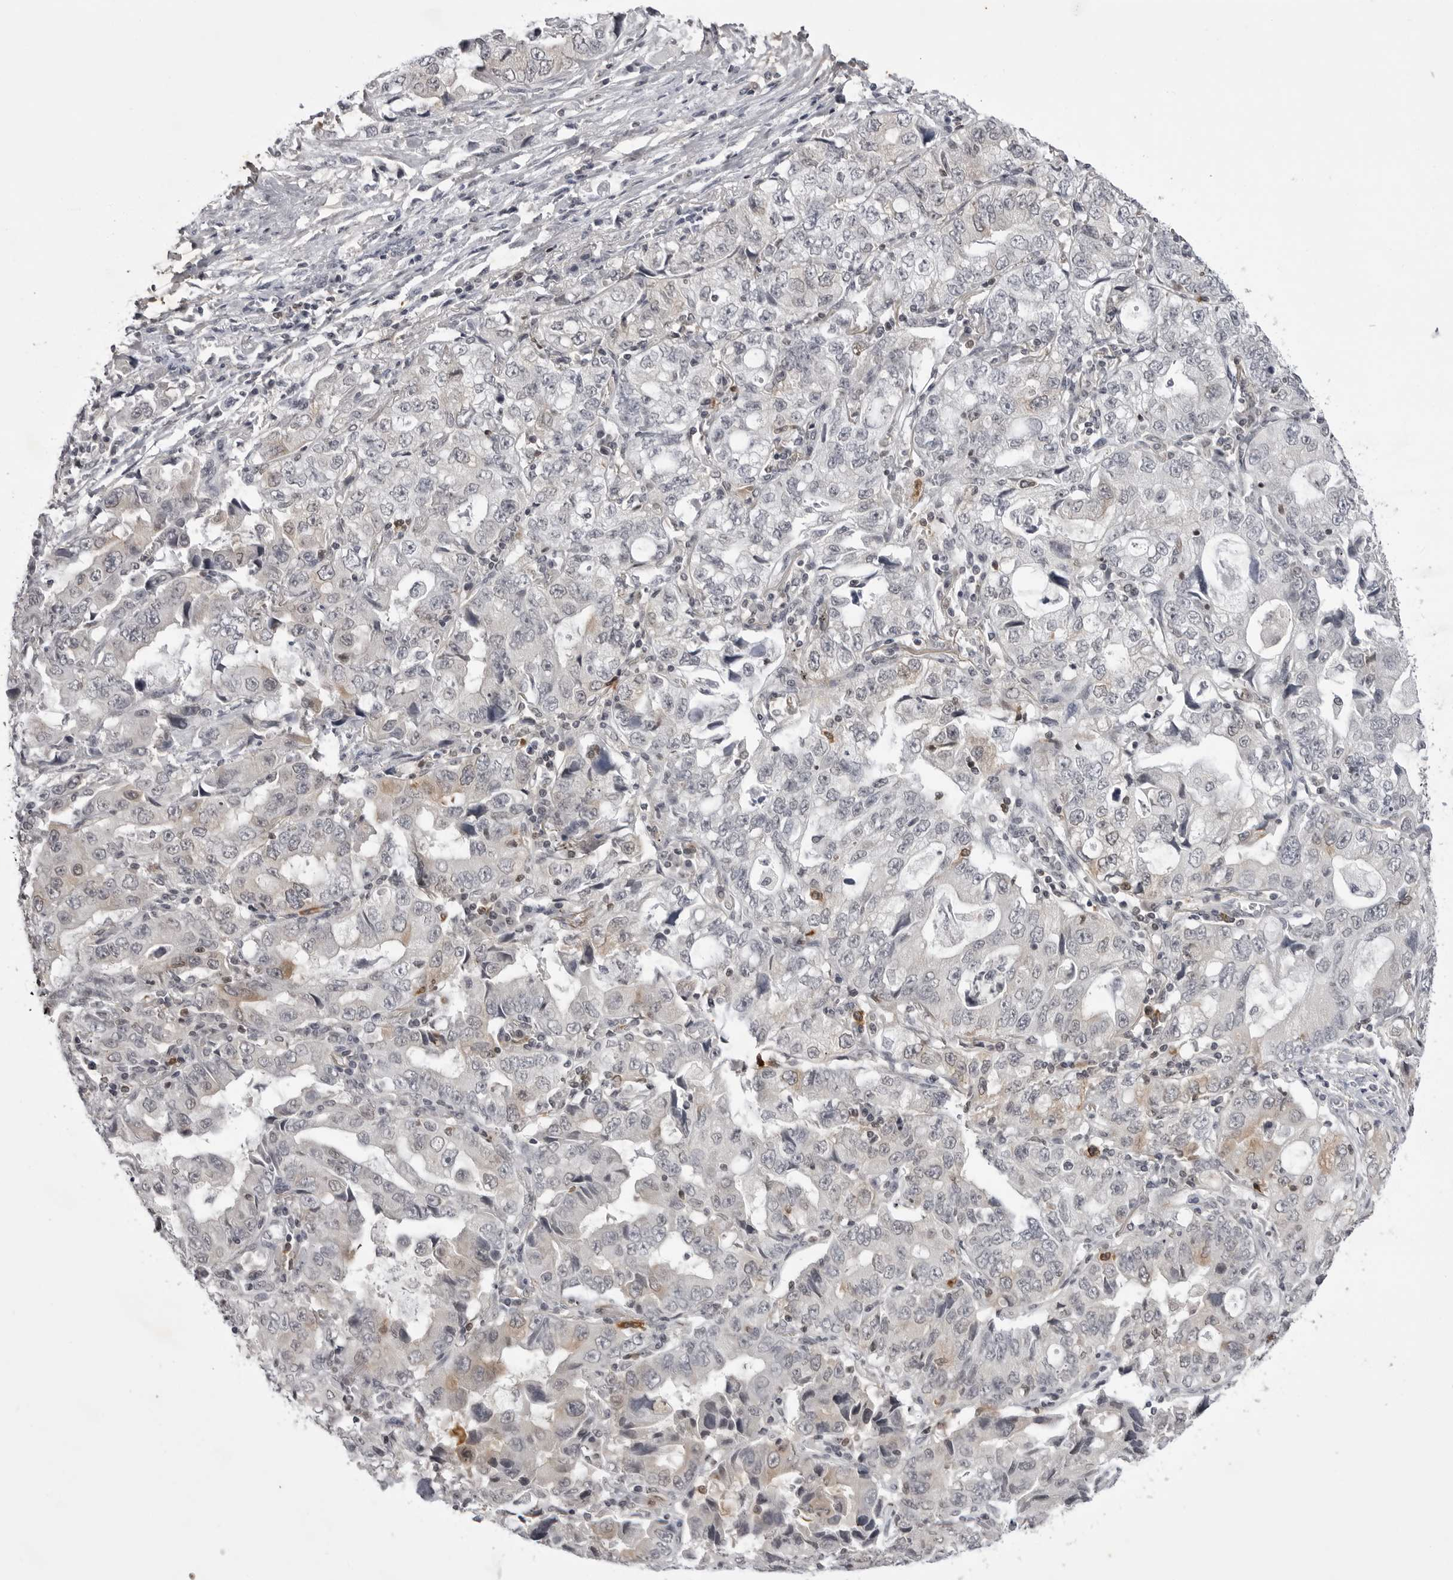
{"staining": {"intensity": "weak", "quantity": "<25%", "location": "cytoplasmic/membranous"}, "tissue": "lung cancer", "cell_type": "Tumor cells", "image_type": "cancer", "snomed": [{"axis": "morphology", "description": "Adenocarcinoma, NOS"}, {"axis": "topography", "description": "Lung"}], "caption": "IHC of human lung cancer (adenocarcinoma) shows no expression in tumor cells.", "gene": "RRM1", "patient": {"sex": "female", "age": 51}}